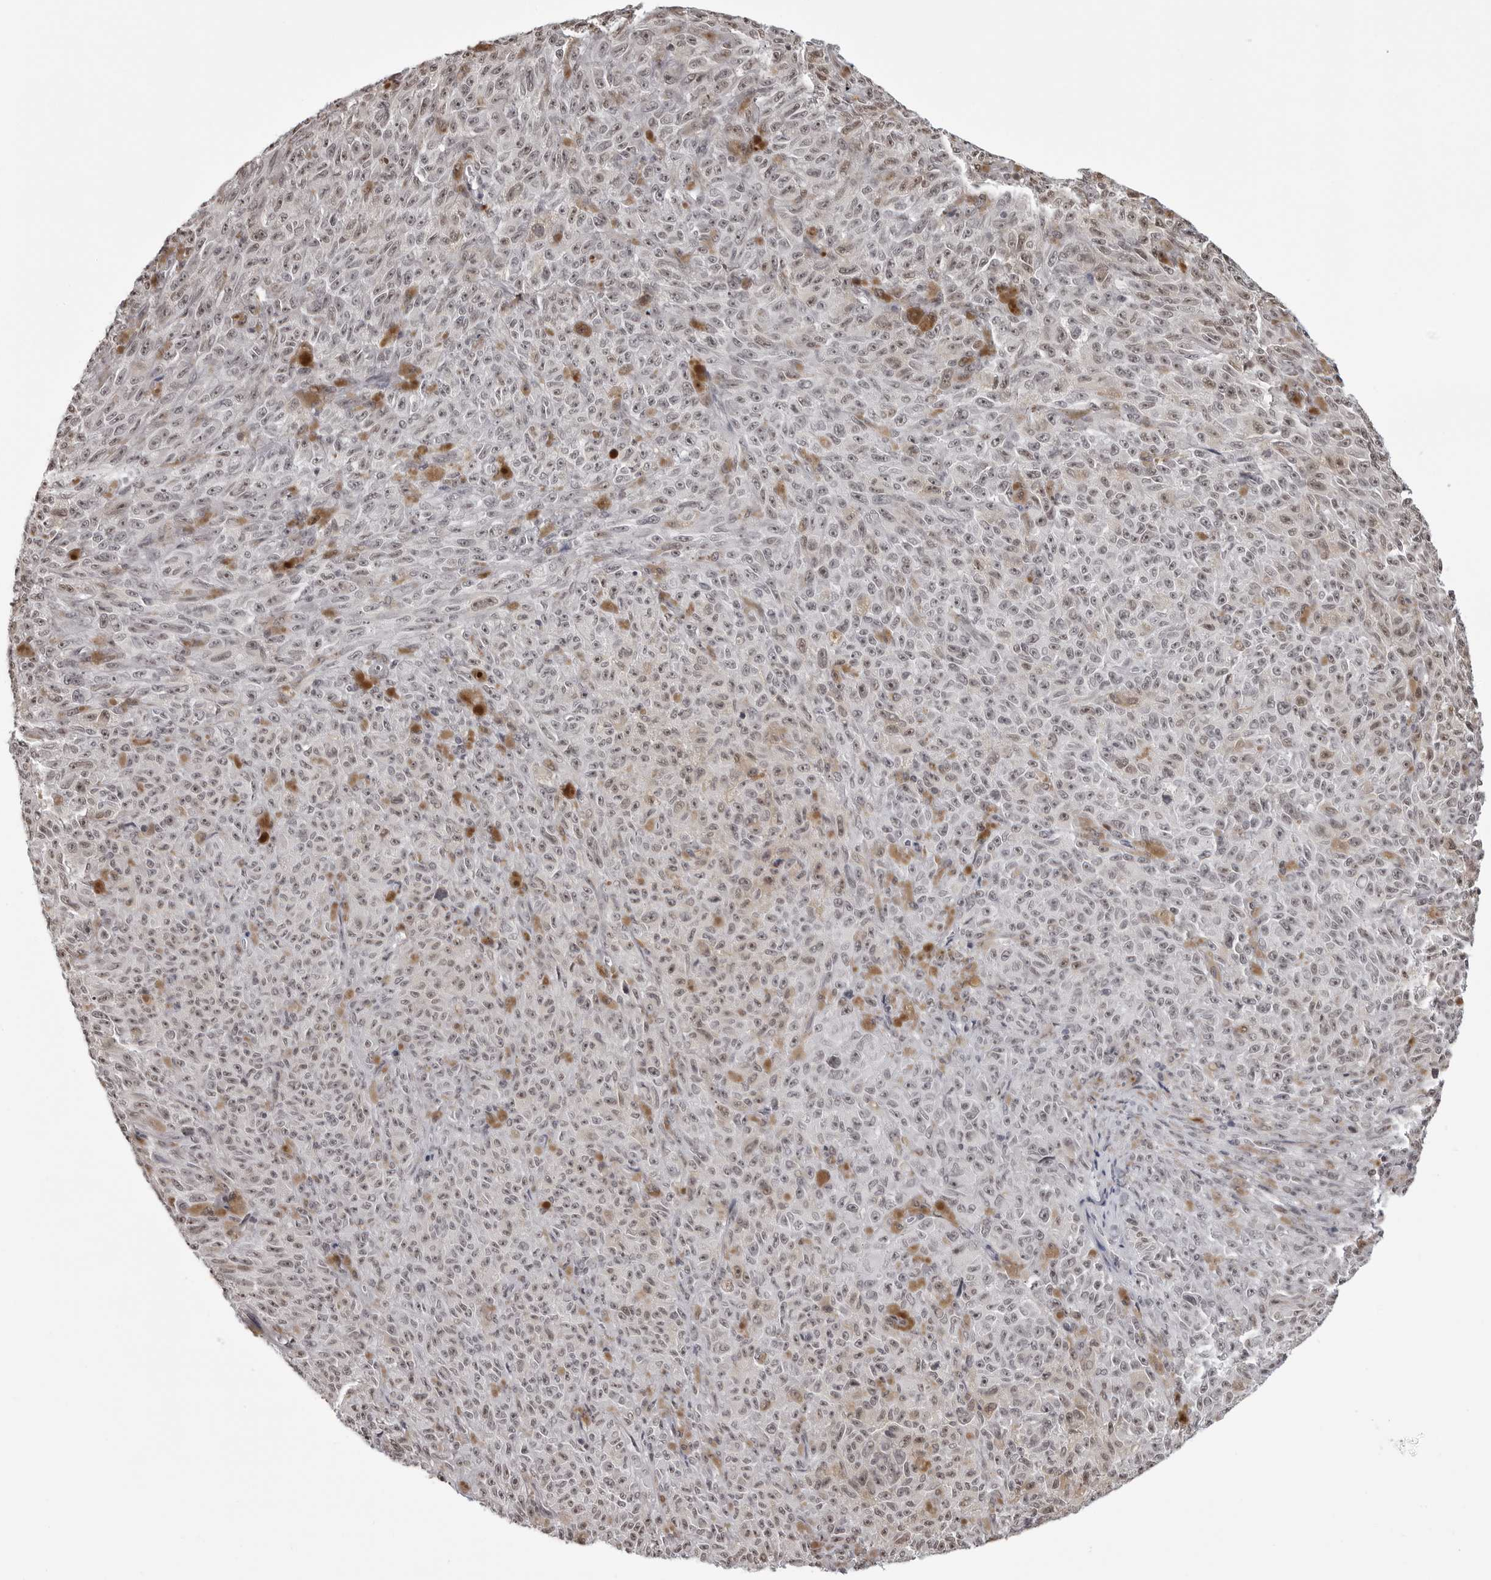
{"staining": {"intensity": "negative", "quantity": "none", "location": "none"}, "tissue": "melanoma", "cell_type": "Tumor cells", "image_type": "cancer", "snomed": [{"axis": "morphology", "description": "Malignant melanoma, NOS"}, {"axis": "topography", "description": "Skin"}], "caption": "DAB immunohistochemical staining of melanoma demonstrates no significant positivity in tumor cells.", "gene": "PHF3", "patient": {"sex": "female", "age": 82}}